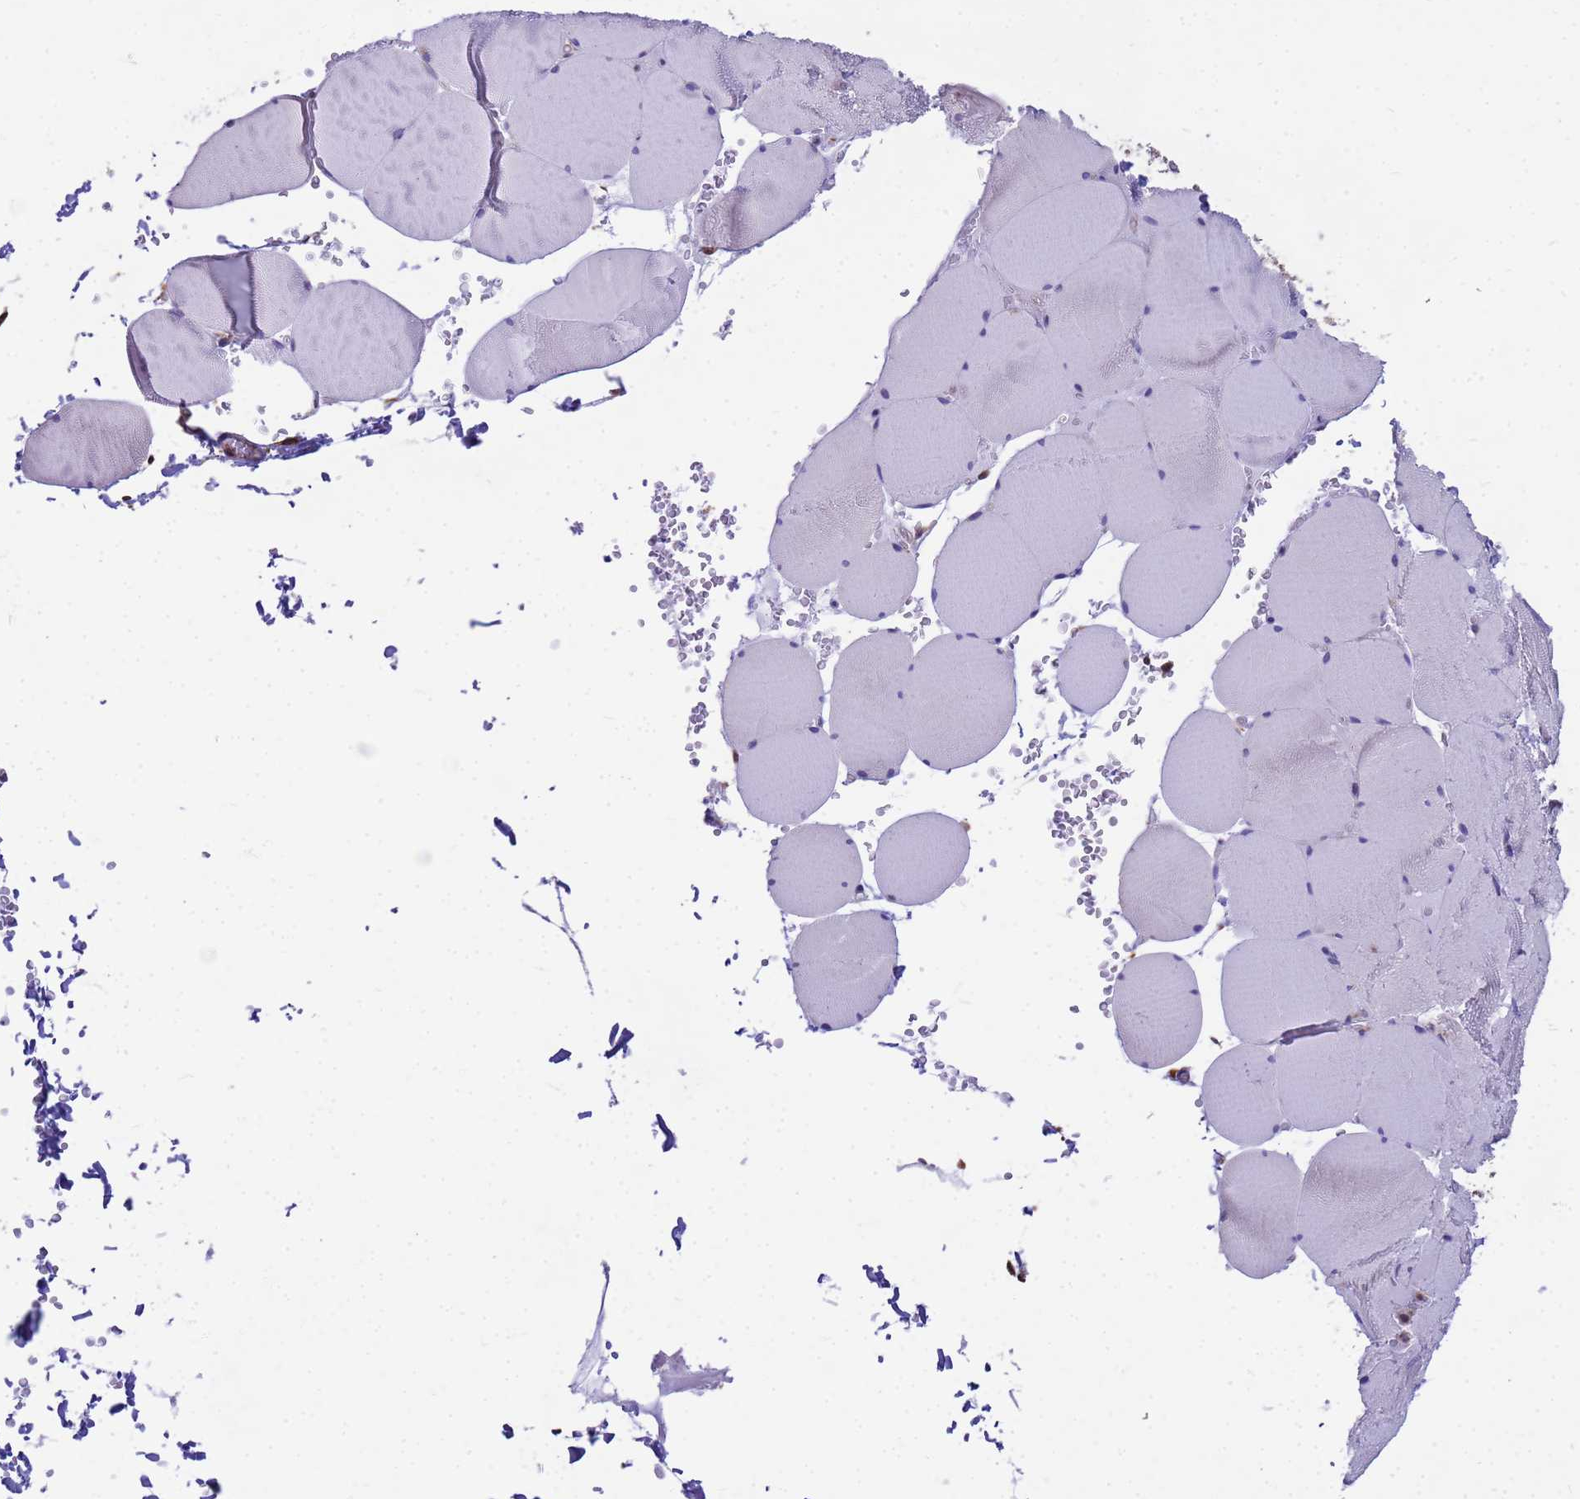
{"staining": {"intensity": "negative", "quantity": "none", "location": "none"}, "tissue": "skeletal muscle", "cell_type": "Myocytes", "image_type": "normal", "snomed": [{"axis": "morphology", "description": "Normal tissue, NOS"}, {"axis": "topography", "description": "Skeletal muscle"}, {"axis": "topography", "description": "Head-Neck"}], "caption": "Immunohistochemistry image of unremarkable skeletal muscle stained for a protein (brown), which reveals no expression in myocytes.", "gene": "TCEAL3", "patient": {"sex": "male", "age": 66}}